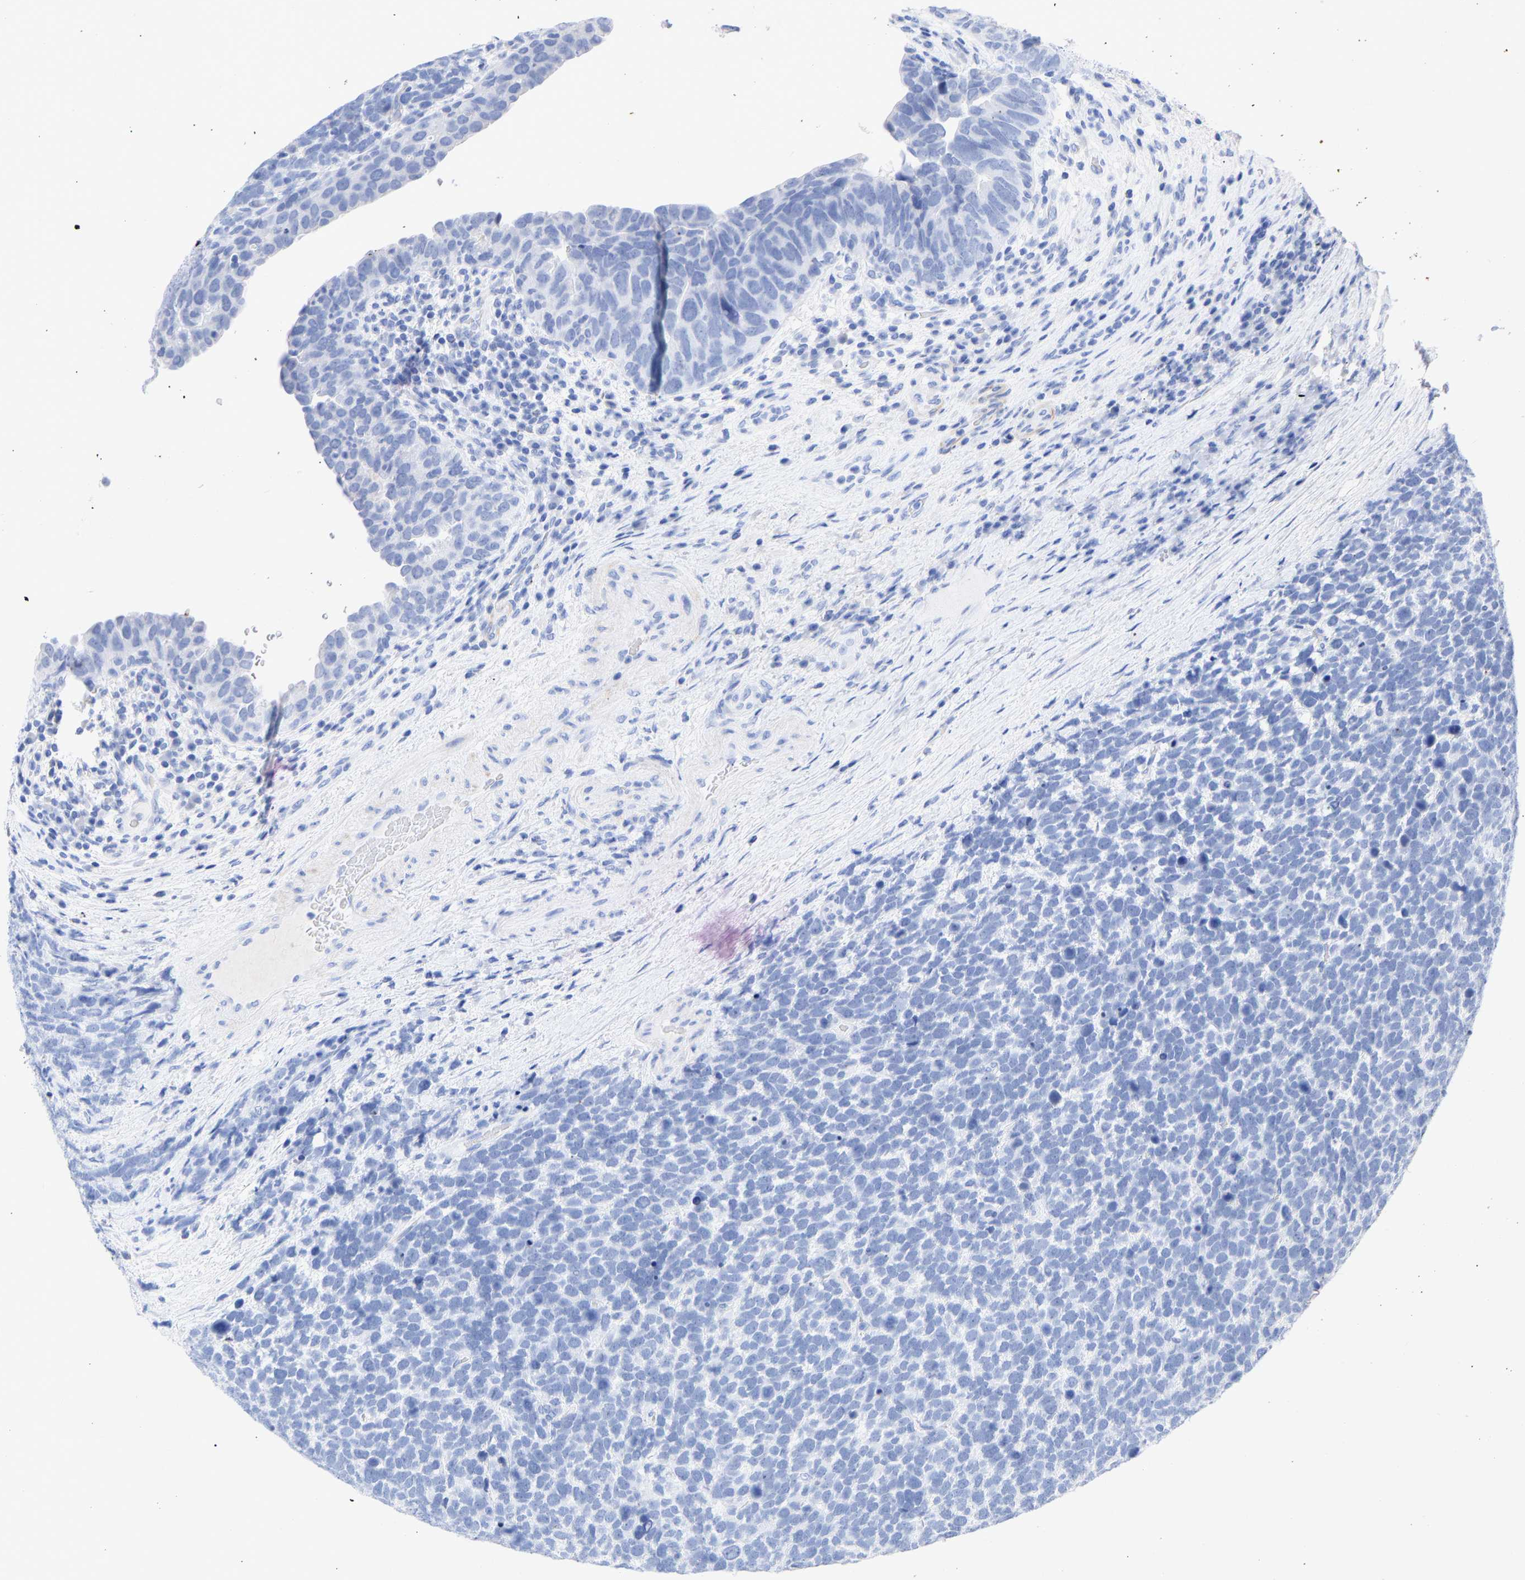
{"staining": {"intensity": "negative", "quantity": "none", "location": "none"}, "tissue": "urothelial cancer", "cell_type": "Tumor cells", "image_type": "cancer", "snomed": [{"axis": "morphology", "description": "Urothelial carcinoma, High grade"}, {"axis": "topography", "description": "Urinary bladder"}], "caption": "High magnification brightfield microscopy of urothelial carcinoma (high-grade) stained with DAB (brown) and counterstained with hematoxylin (blue): tumor cells show no significant expression. (DAB (3,3'-diaminobenzidine) IHC with hematoxylin counter stain).", "gene": "KRT1", "patient": {"sex": "female", "age": 82}}